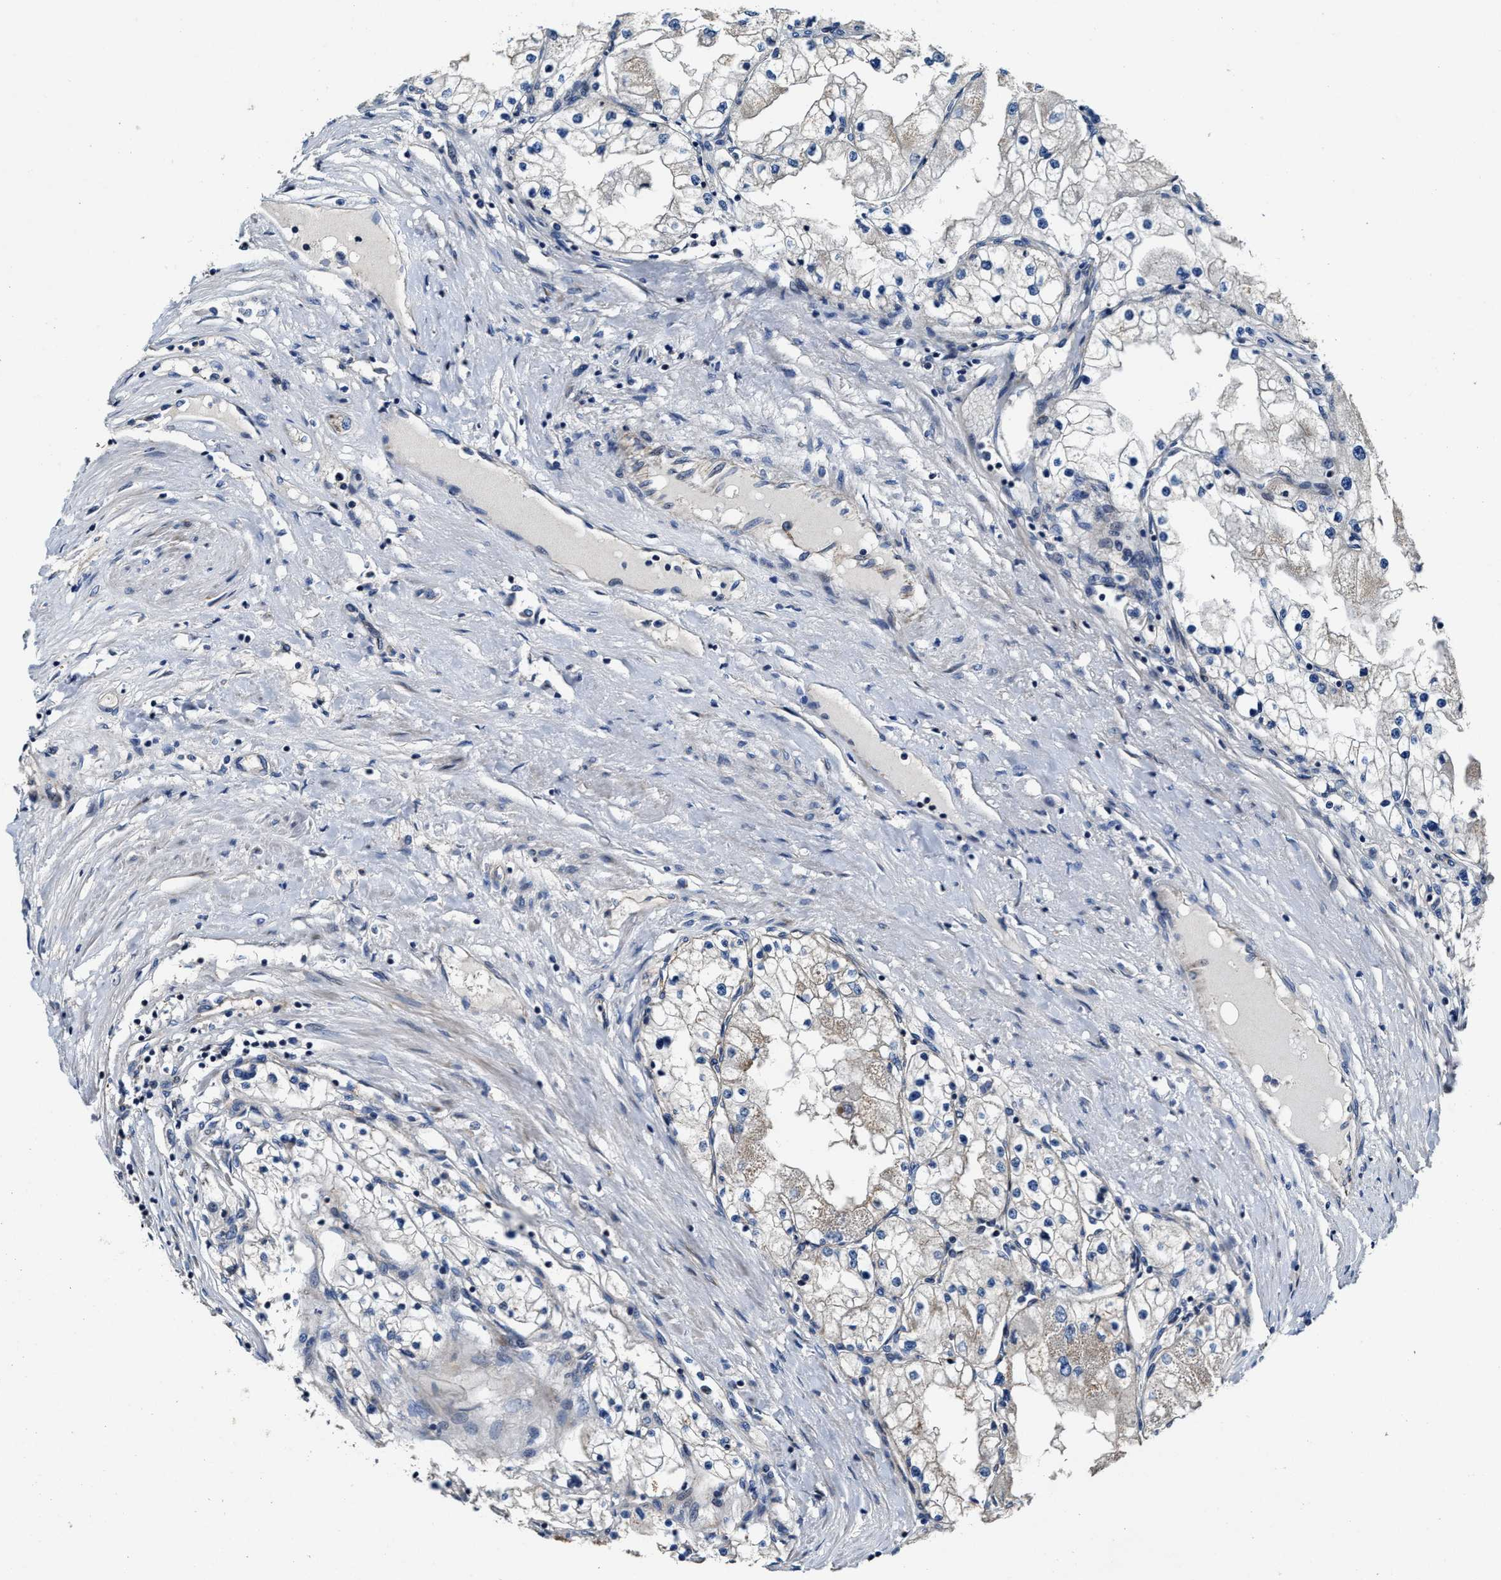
{"staining": {"intensity": "negative", "quantity": "none", "location": "none"}, "tissue": "renal cancer", "cell_type": "Tumor cells", "image_type": "cancer", "snomed": [{"axis": "morphology", "description": "Adenocarcinoma, NOS"}, {"axis": "topography", "description": "Kidney"}], "caption": "A photomicrograph of renal cancer (adenocarcinoma) stained for a protein displays no brown staining in tumor cells.", "gene": "PTAR1", "patient": {"sex": "male", "age": 68}}